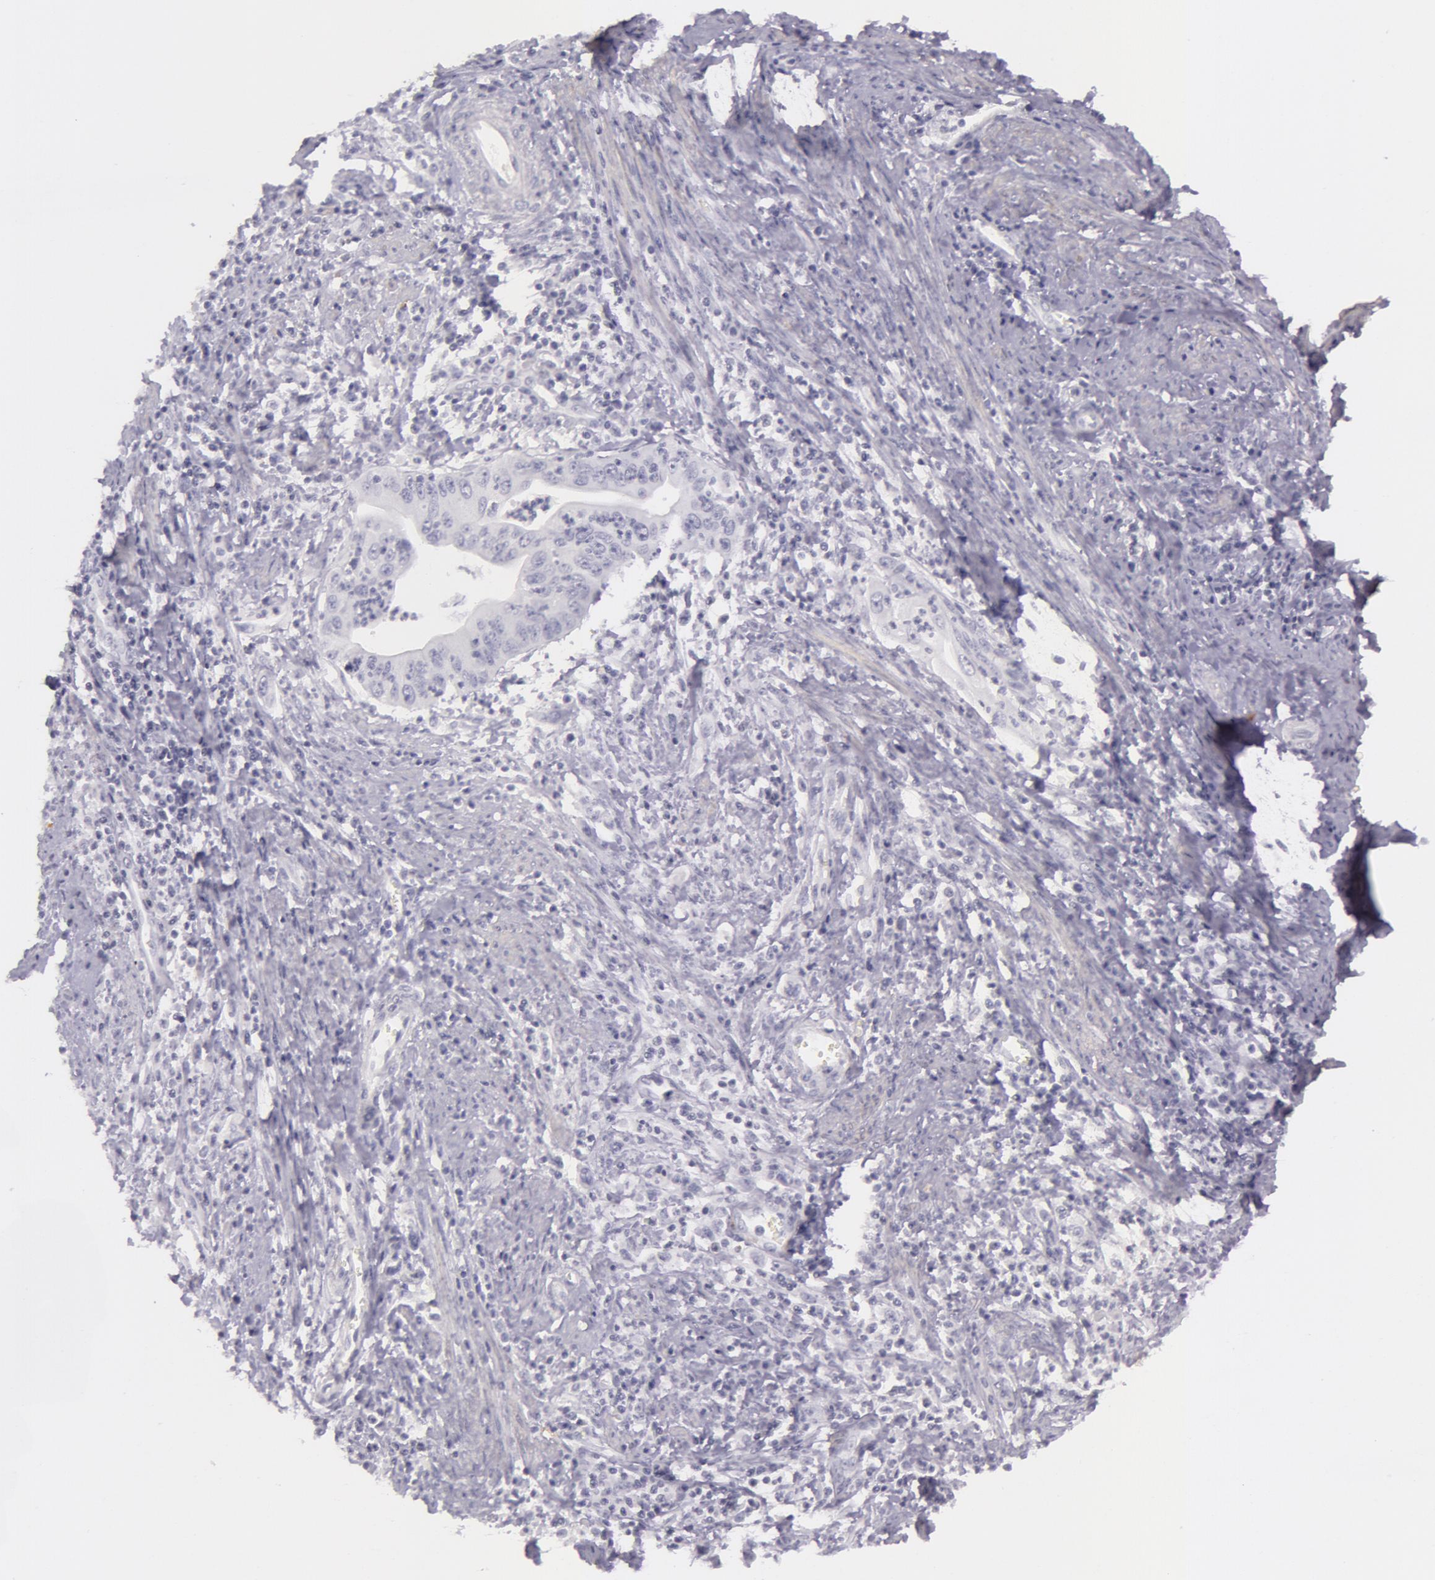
{"staining": {"intensity": "negative", "quantity": "none", "location": "none"}, "tissue": "cervical cancer", "cell_type": "Tumor cells", "image_type": "cancer", "snomed": [{"axis": "morphology", "description": "Normal tissue, NOS"}, {"axis": "morphology", "description": "Adenocarcinoma, NOS"}, {"axis": "topography", "description": "Cervix"}], "caption": "Photomicrograph shows no significant protein expression in tumor cells of cervical cancer. The staining was performed using DAB (3,3'-diaminobenzidine) to visualize the protein expression in brown, while the nuclei were stained in blue with hematoxylin (Magnification: 20x).", "gene": "CKB", "patient": {"sex": "female", "age": 34}}